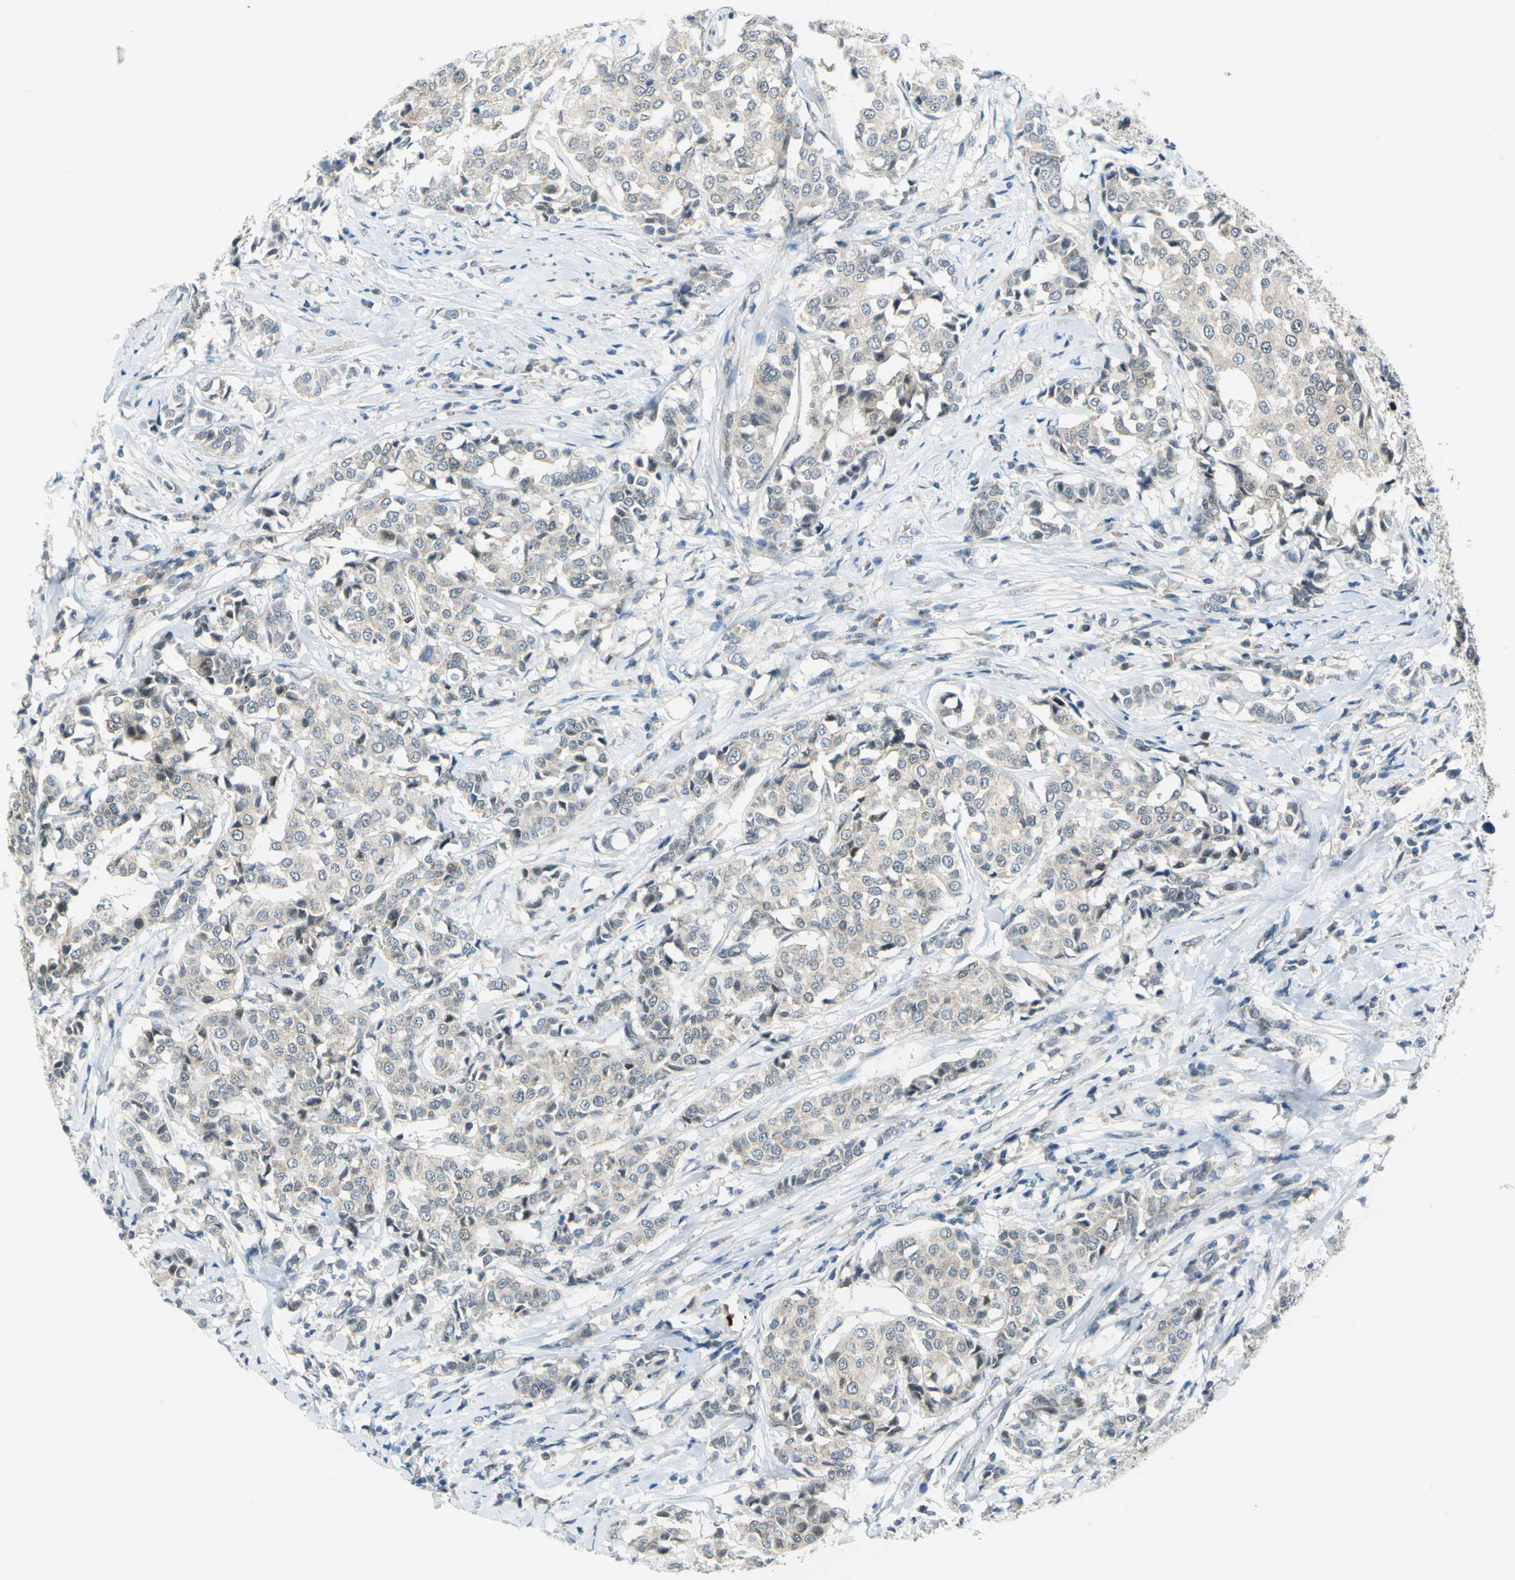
{"staining": {"intensity": "weak", "quantity": ">75%", "location": "cytoplasmic/membranous"}, "tissue": "breast cancer", "cell_type": "Tumor cells", "image_type": "cancer", "snomed": [{"axis": "morphology", "description": "Duct carcinoma"}, {"axis": "topography", "description": "Breast"}], "caption": "Protein staining of breast infiltrating ductal carcinoma tissue demonstrates weak cytoplasmic/membranous staining in about >75% of tumor cells.", "gene": "PIN1", "patient": {"sex": "female", "age": 27}}